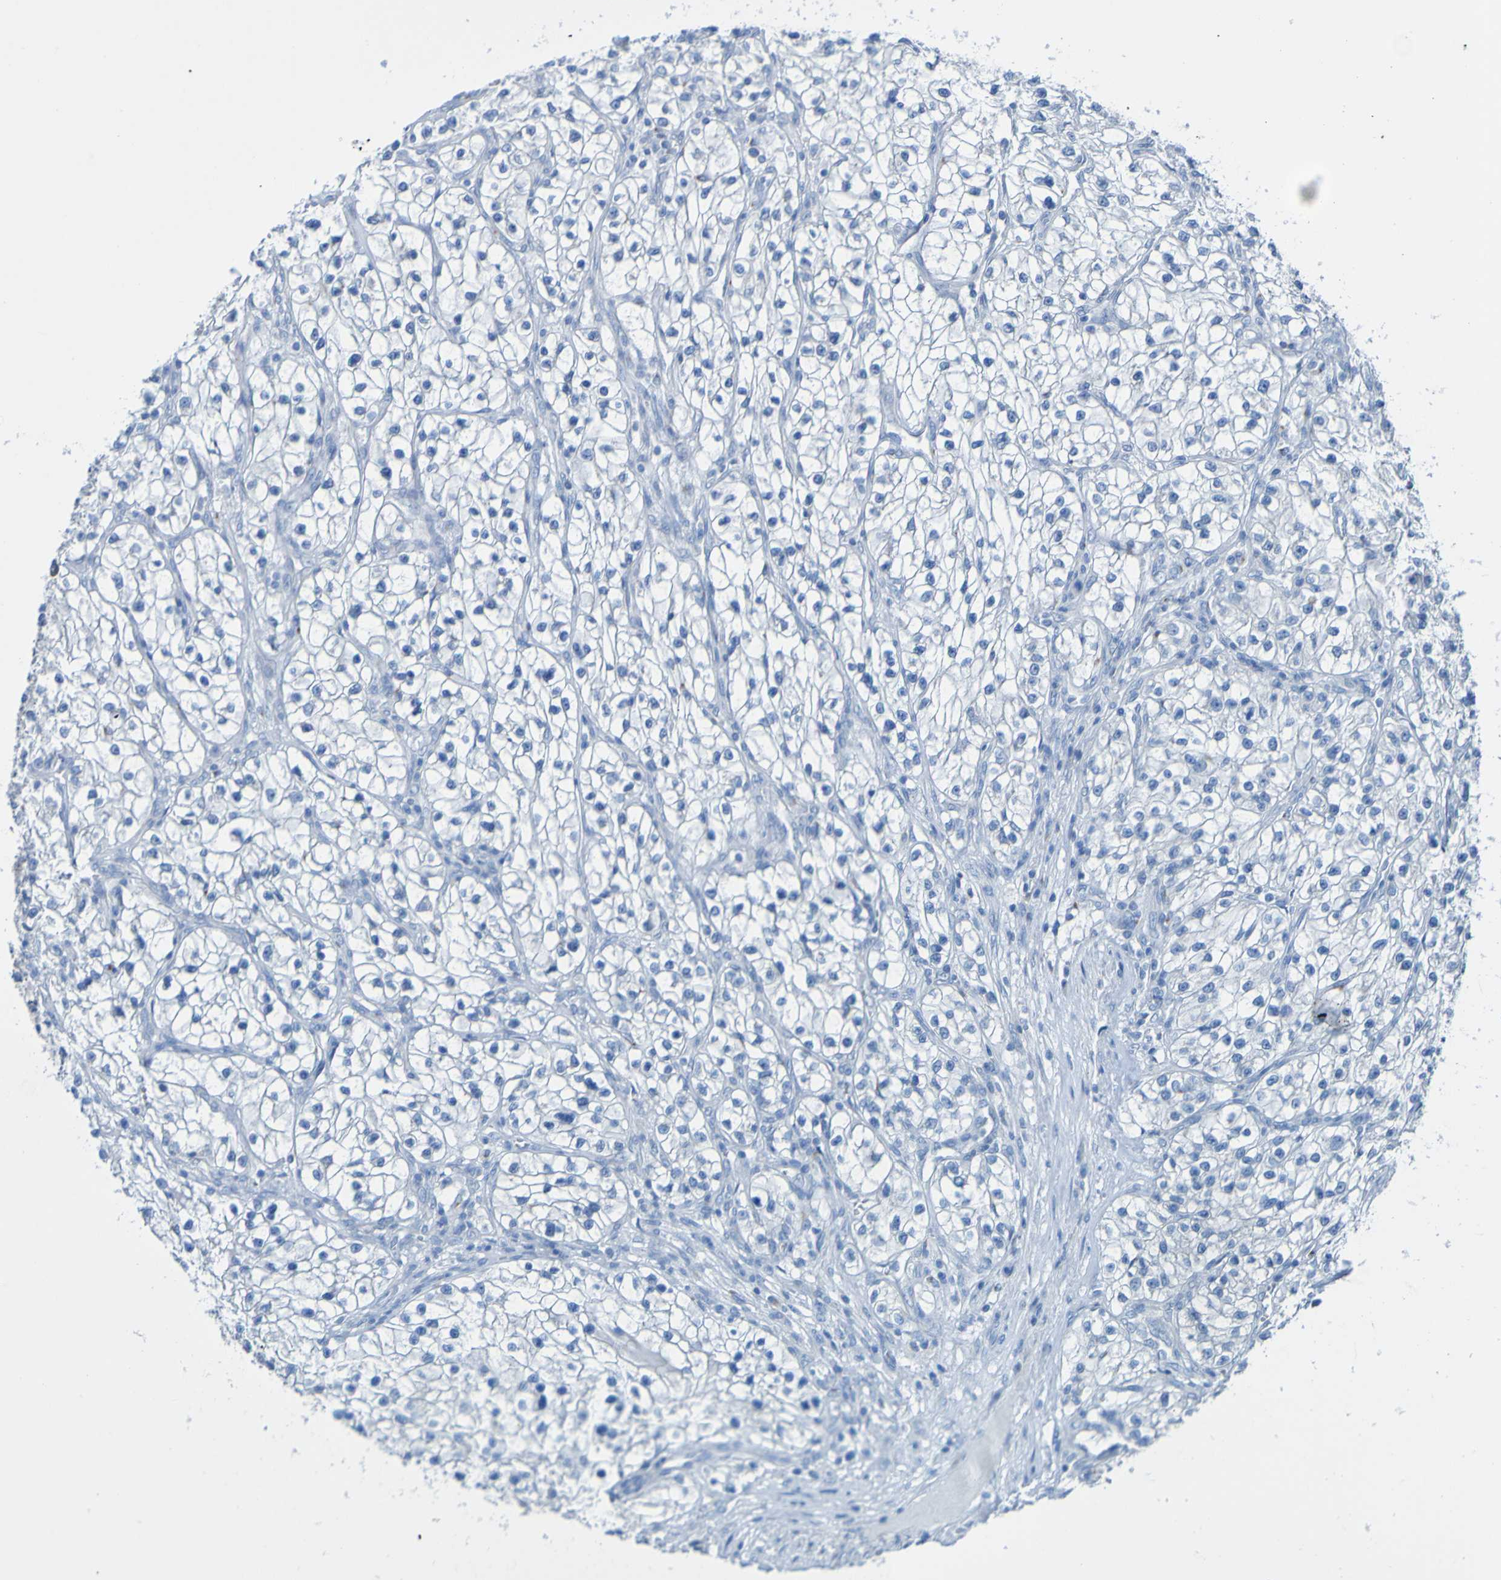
{"staining": {"intensity": "negative", "quantity": "none", "location": "none"}, "tissue": "renal cancer", "cell_type": "Tumor cells", "image_type": "cancer", "snomed": [{"axis": "morphology", "description": "Adenocarcinoma, NOS"}, {"axis": "topography", "description": "Kidney"}], "caption": "A high-resolution image shows IHC staining of renal adenocarcinoma, which exhibits no significant expression in tumor cells.", "gene": "ACMSD", "patient": {"sex": "female", "age": 57}}